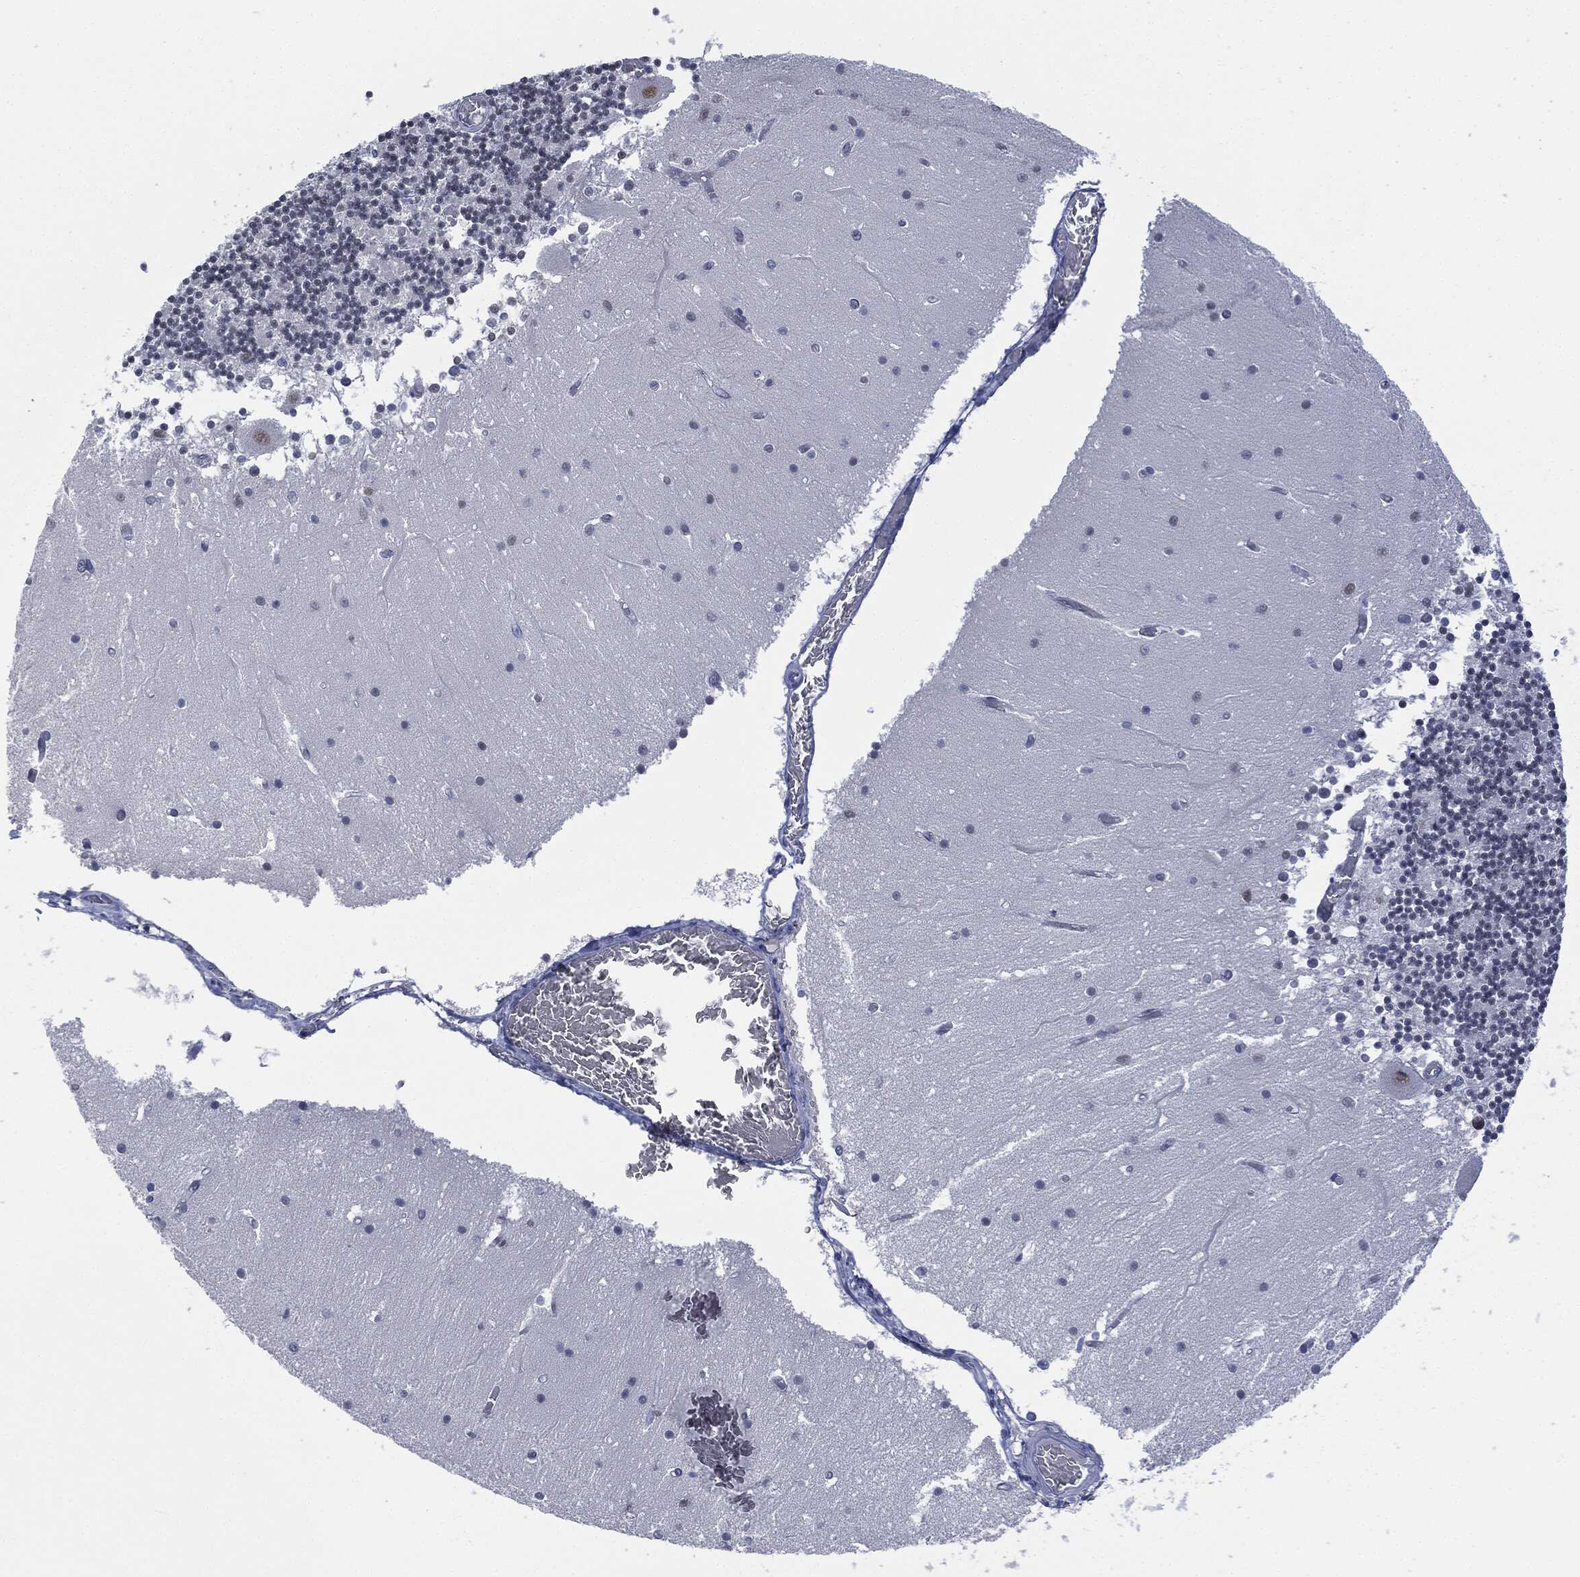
{"staining": {"intensity": "negative", "quantity": "none", "location": "none"}, "tissue": "cerebellum", "cell_type": "Cells in granular layer", "image_type": "normal", "snomed": [{"axis": "morphology", "description": "Normal tissue, NOS"}, {"axis": "topography", "description": "Cerebellum"}], "caption": "An immunohistochemistry image of unremarkable cerebellum is shown. There is no staining in cells in granular layer of cerebellum. (Brightfield microscopy of DAB (3,3'-diaminobenzidine) immunohistochemistry at high magnification).", "gene": "MUC16", "patient": {"sex": "female", "age": 28}}